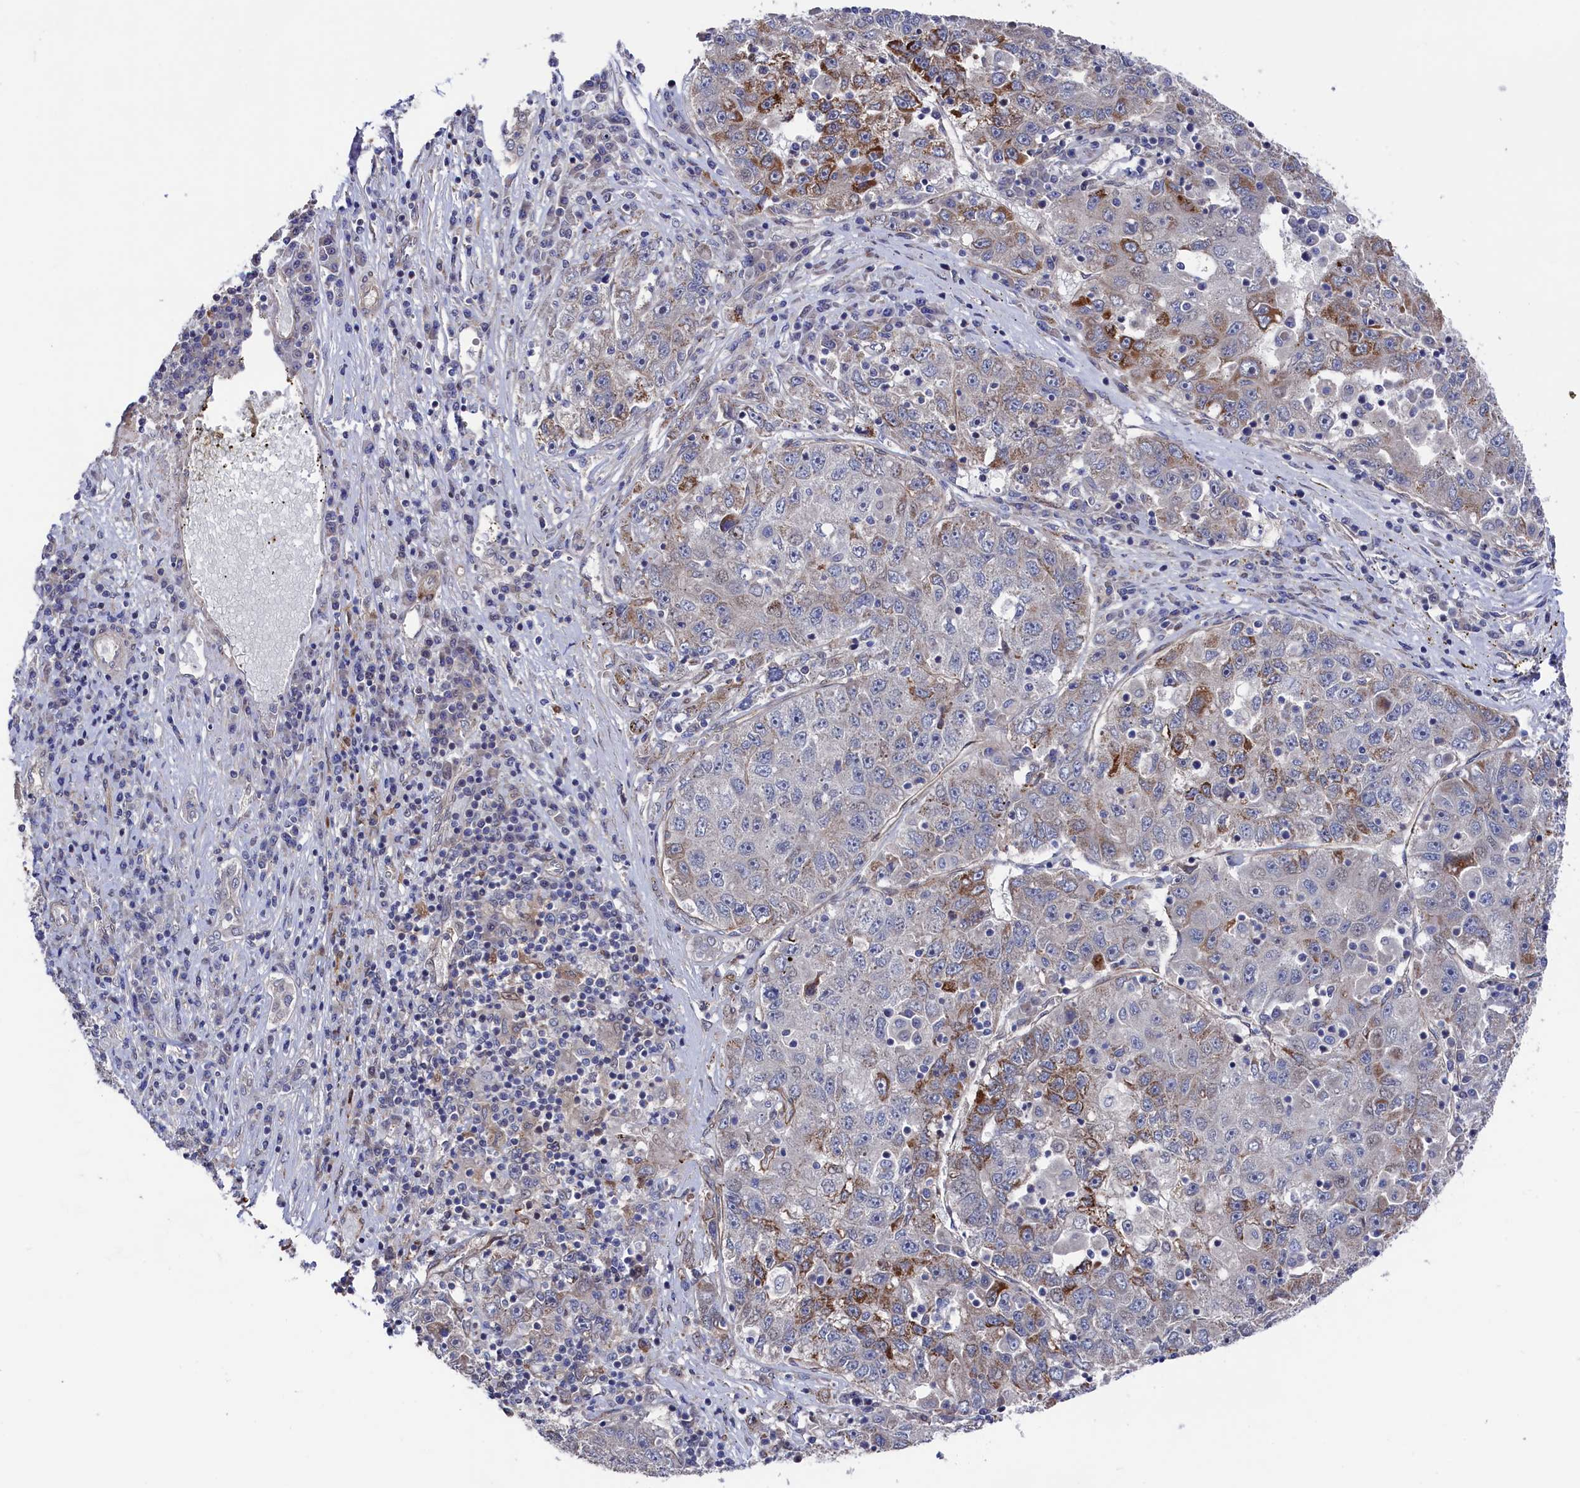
{"staining": {"intensity": "moderate", "quantity": "<25%", "location": "cytoplasmic/membranous"}, "tissue": "liver cancer", "cell_type": "Tumor cells", "image_type": "cancer", "snomed": [{"axis": "morphology", "description": "Carcinoma, Hepatocellular, NOS"}, {"axis": "topography", "description": "Liver"}], "caption": "This is an image of immunohistochemistry (IHC) staining of liver cancer (hepatocellular carcinoma), which shows moderate positivity in the cytoplasmic/membranous of tumor cells.", "gene": "ZNF891", "patient": {"sex": "male", "age": 49}}